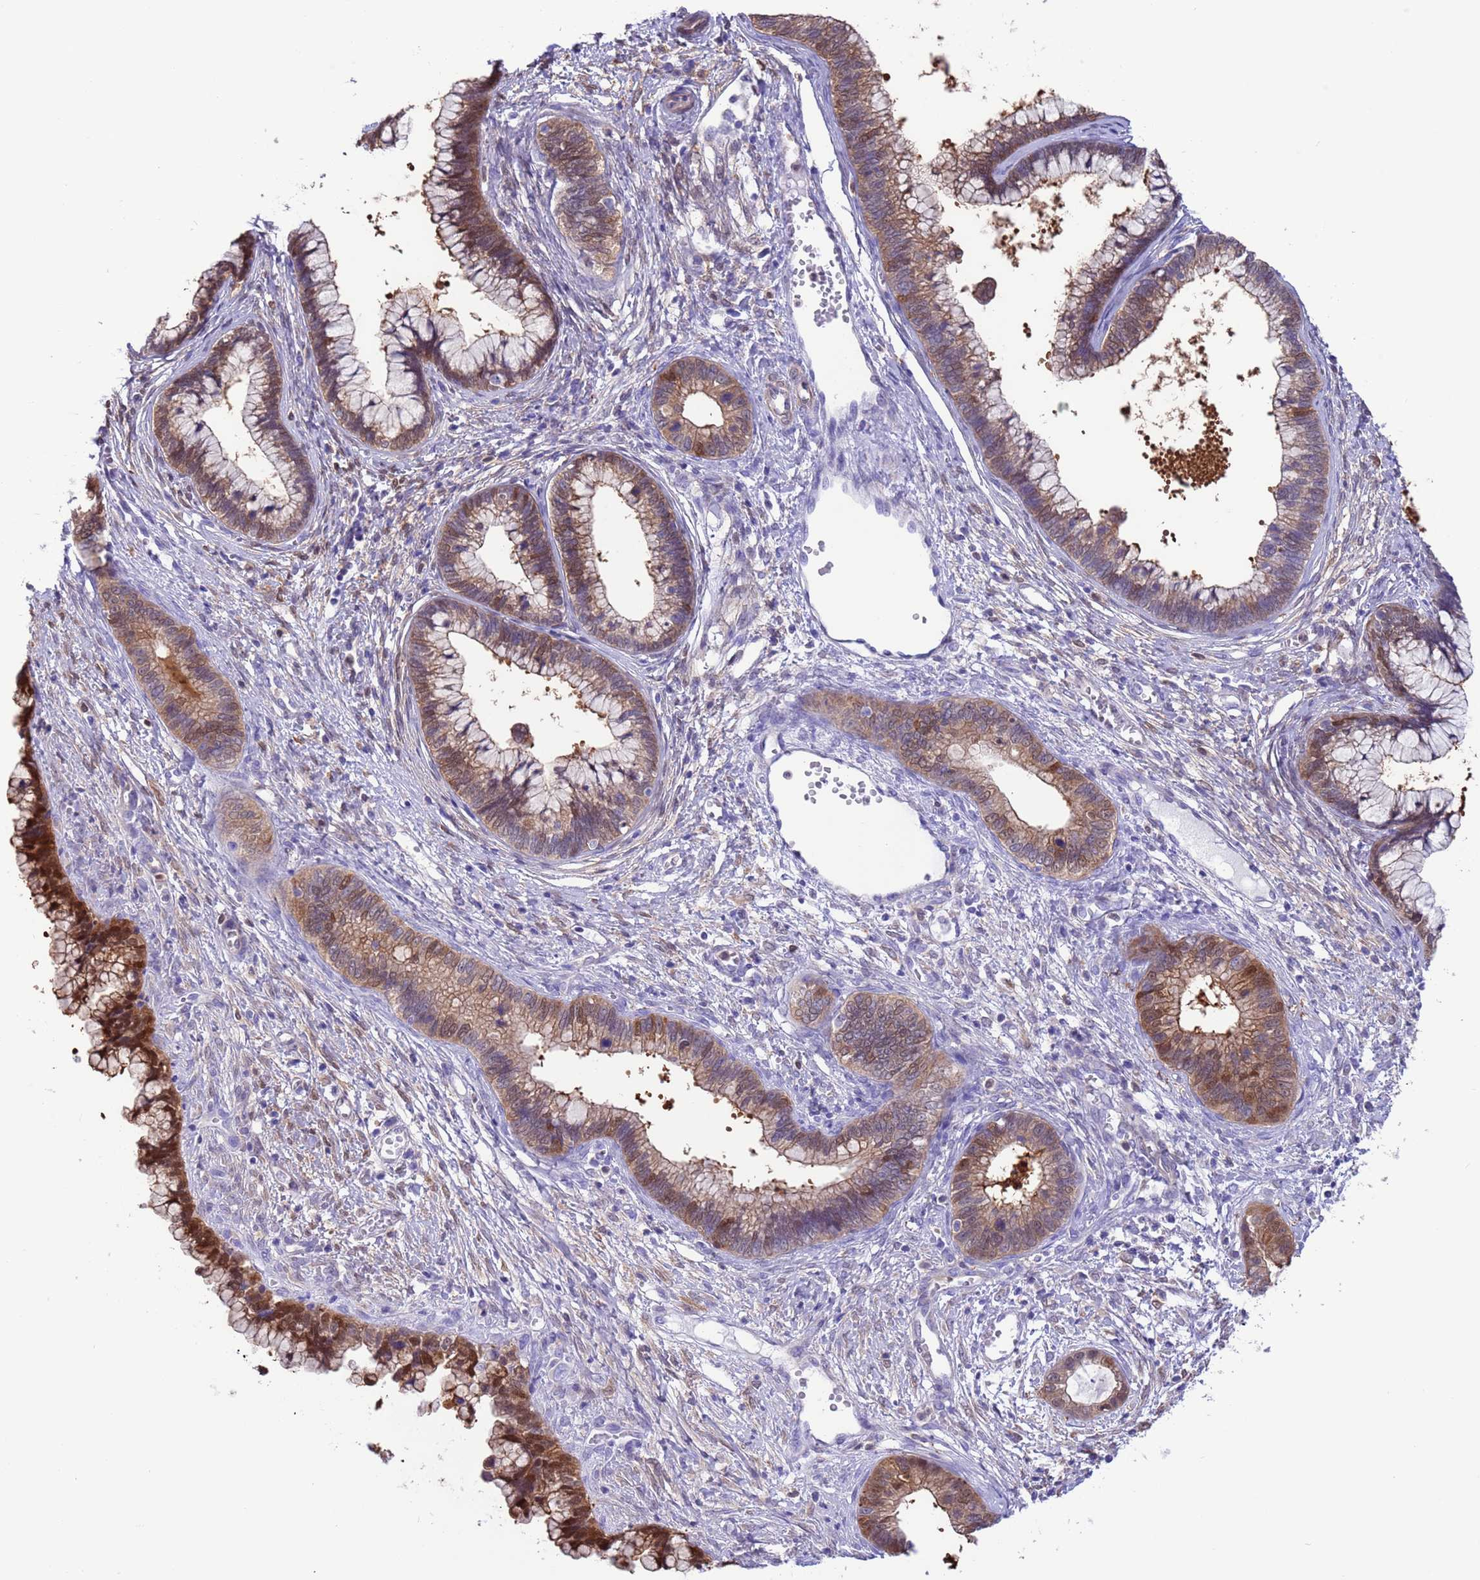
{"staining": {"intensity": "moderate", "quantity": ">75%", "location": "cytoplasmic/membranous,nuclear"}, "tissue": "cervical cancer", "cell_type": "Tumor cells", "image_type": "cancer", "snomed": [{"axis": "morphology", "description": "Adenocarcinoma, NOS"}, {"axis": "topography", "description": "Cervix"}], "caption": "Immunohistochemistry micrograph of cervical adenocarcinoma stained for a protein (brown), which exhibits medium levels of moderate cytoplasmic/membranous and nuclear positivity in about >75% of tumor cells.", "gene": "C6orf47", "patient": {"sex": "female", "age": 44}}